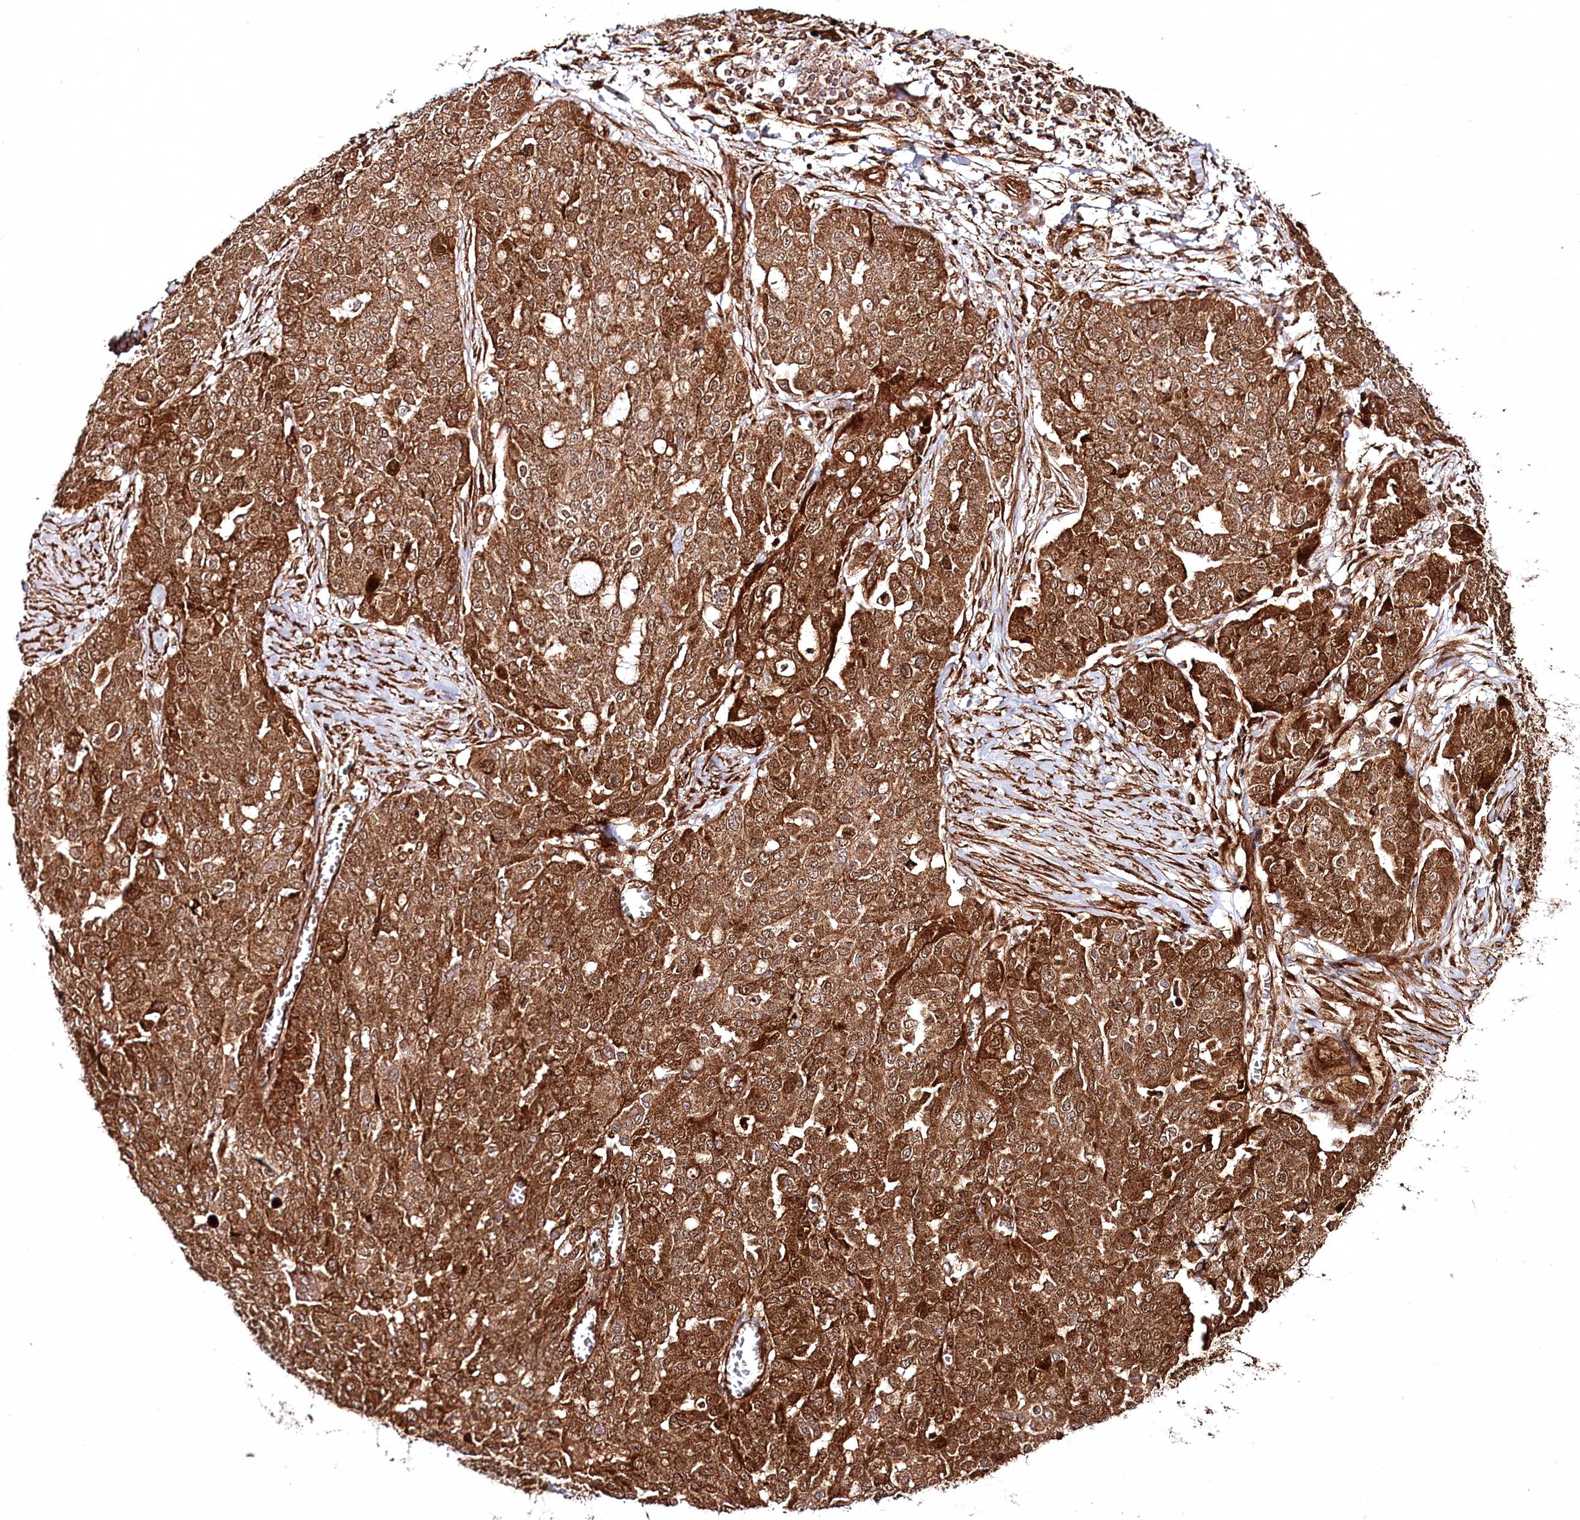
{"staining": {"intensity": "strong", "quantity": ">75%", "location": "cytoplasmic/membranous"}, "tissue": "ovarian cancer", "cell_type": "Tumor cells", "image_type": "cancer", "snomed": [{"axis": "morphology", "description": "Cystadenocarcinoma, serous, NOS"}, {"axis": "topography", "description": "Soft tissue"}, {"axis": "topography", "description": "Ovary"}], "caption": "Protein staining reveals strong cytoplasmic/membranous staining in about >75% of tumor cells in serous cystadenocarcinoma (ovarian).", "gene": "REXO2", "patient": {"sex": "female", "age": 57}}